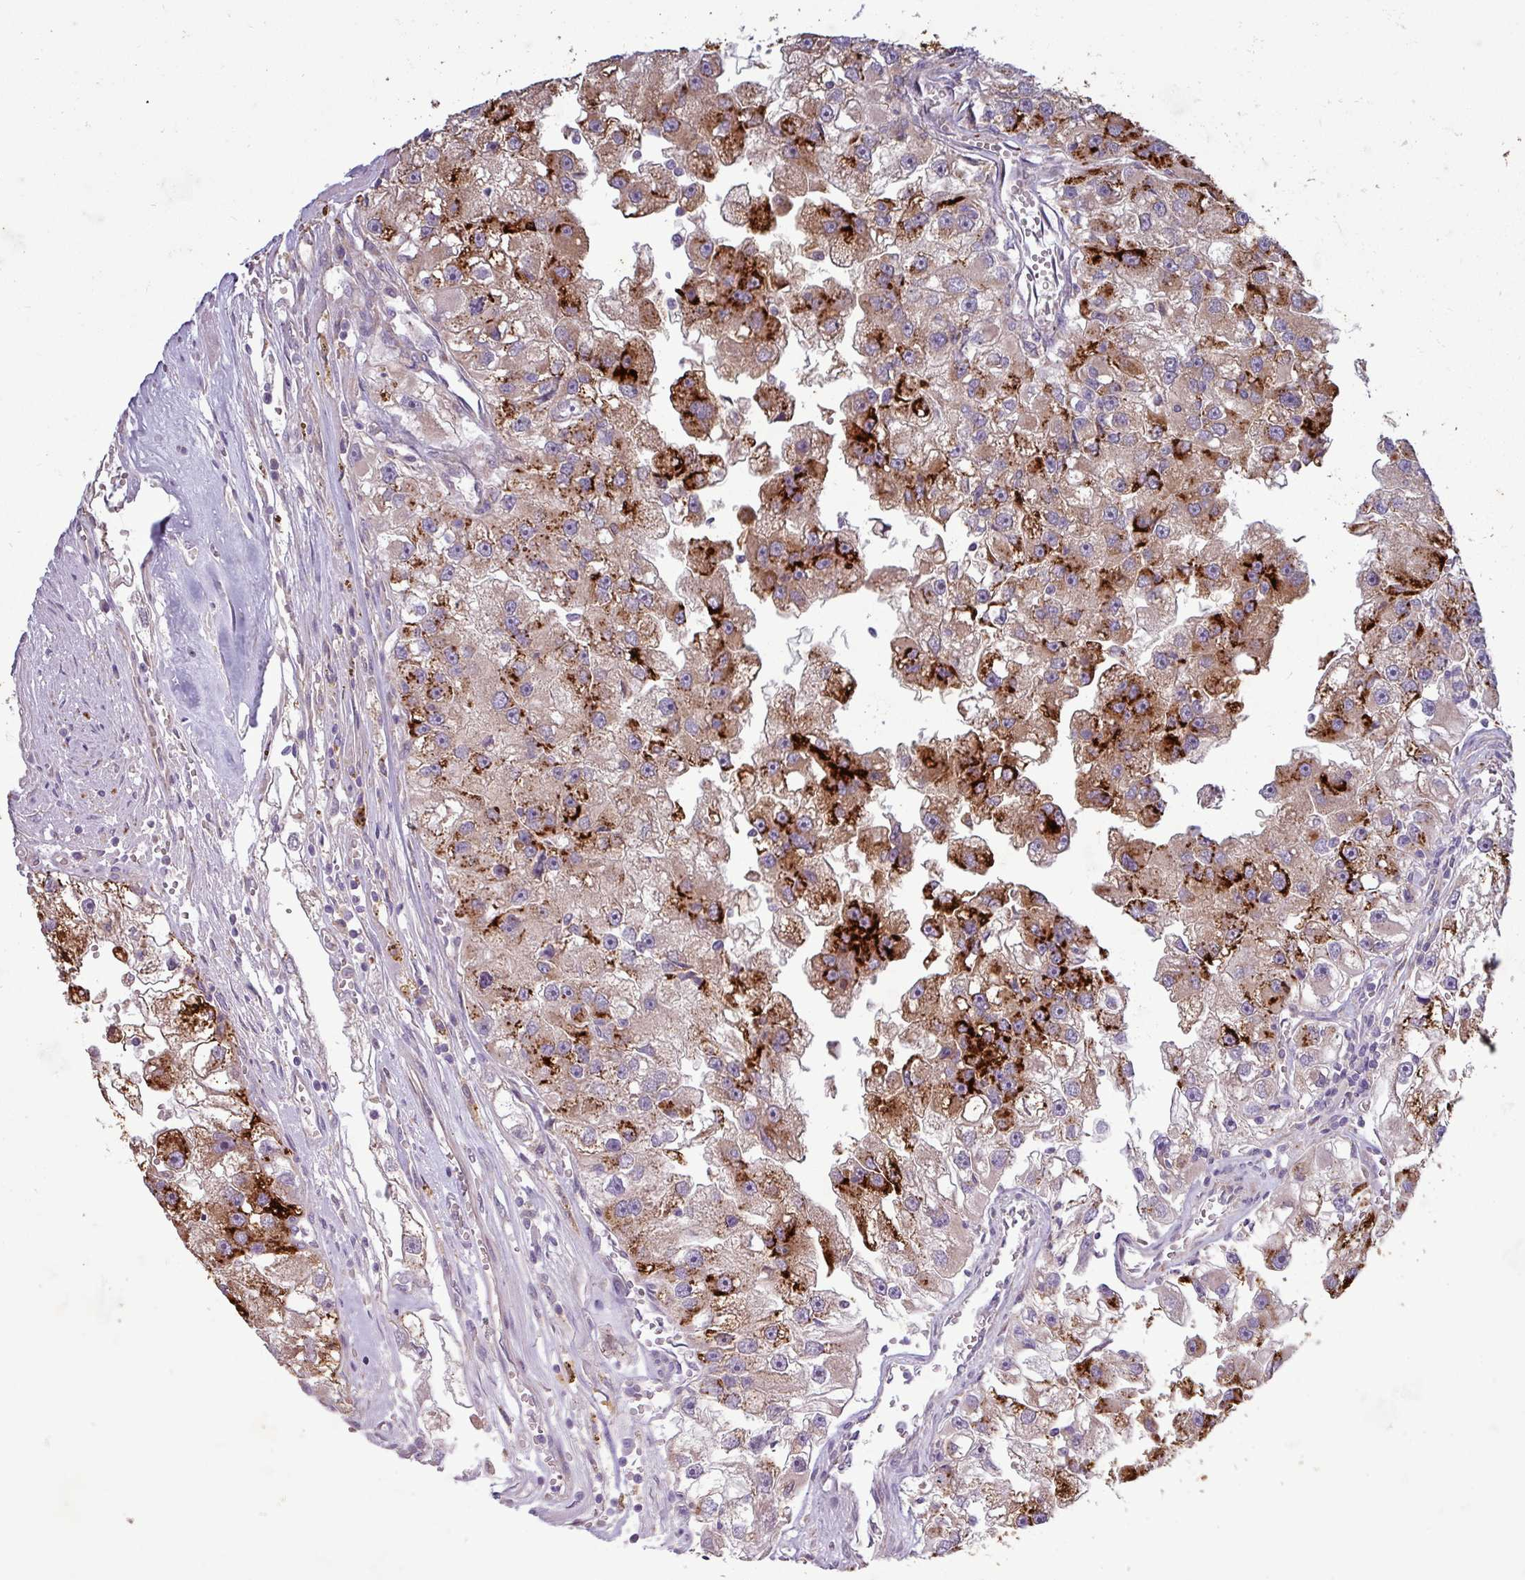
{"staining": {"intensity": "strong", "quantity": "25%-75%", "location": "cytoplasmic/membranous"}, "tissue": "renal cancer", "cell_type": "Tumor cells", "image_type": "cancer", "snomed": [{"axis": "morphology", "description": "Adenocarcinoma, NOS"}, {"axis": "topography", "description": "Kidney"}], "caption": "There is high levels of strong cytoplasmic/membranous expression in tumor cells of renal cancer, as demonstrated by immunohistochemical staining (brown color).", "gene": "PLIN2", "patient": {"sex": "male", "age": 63}}